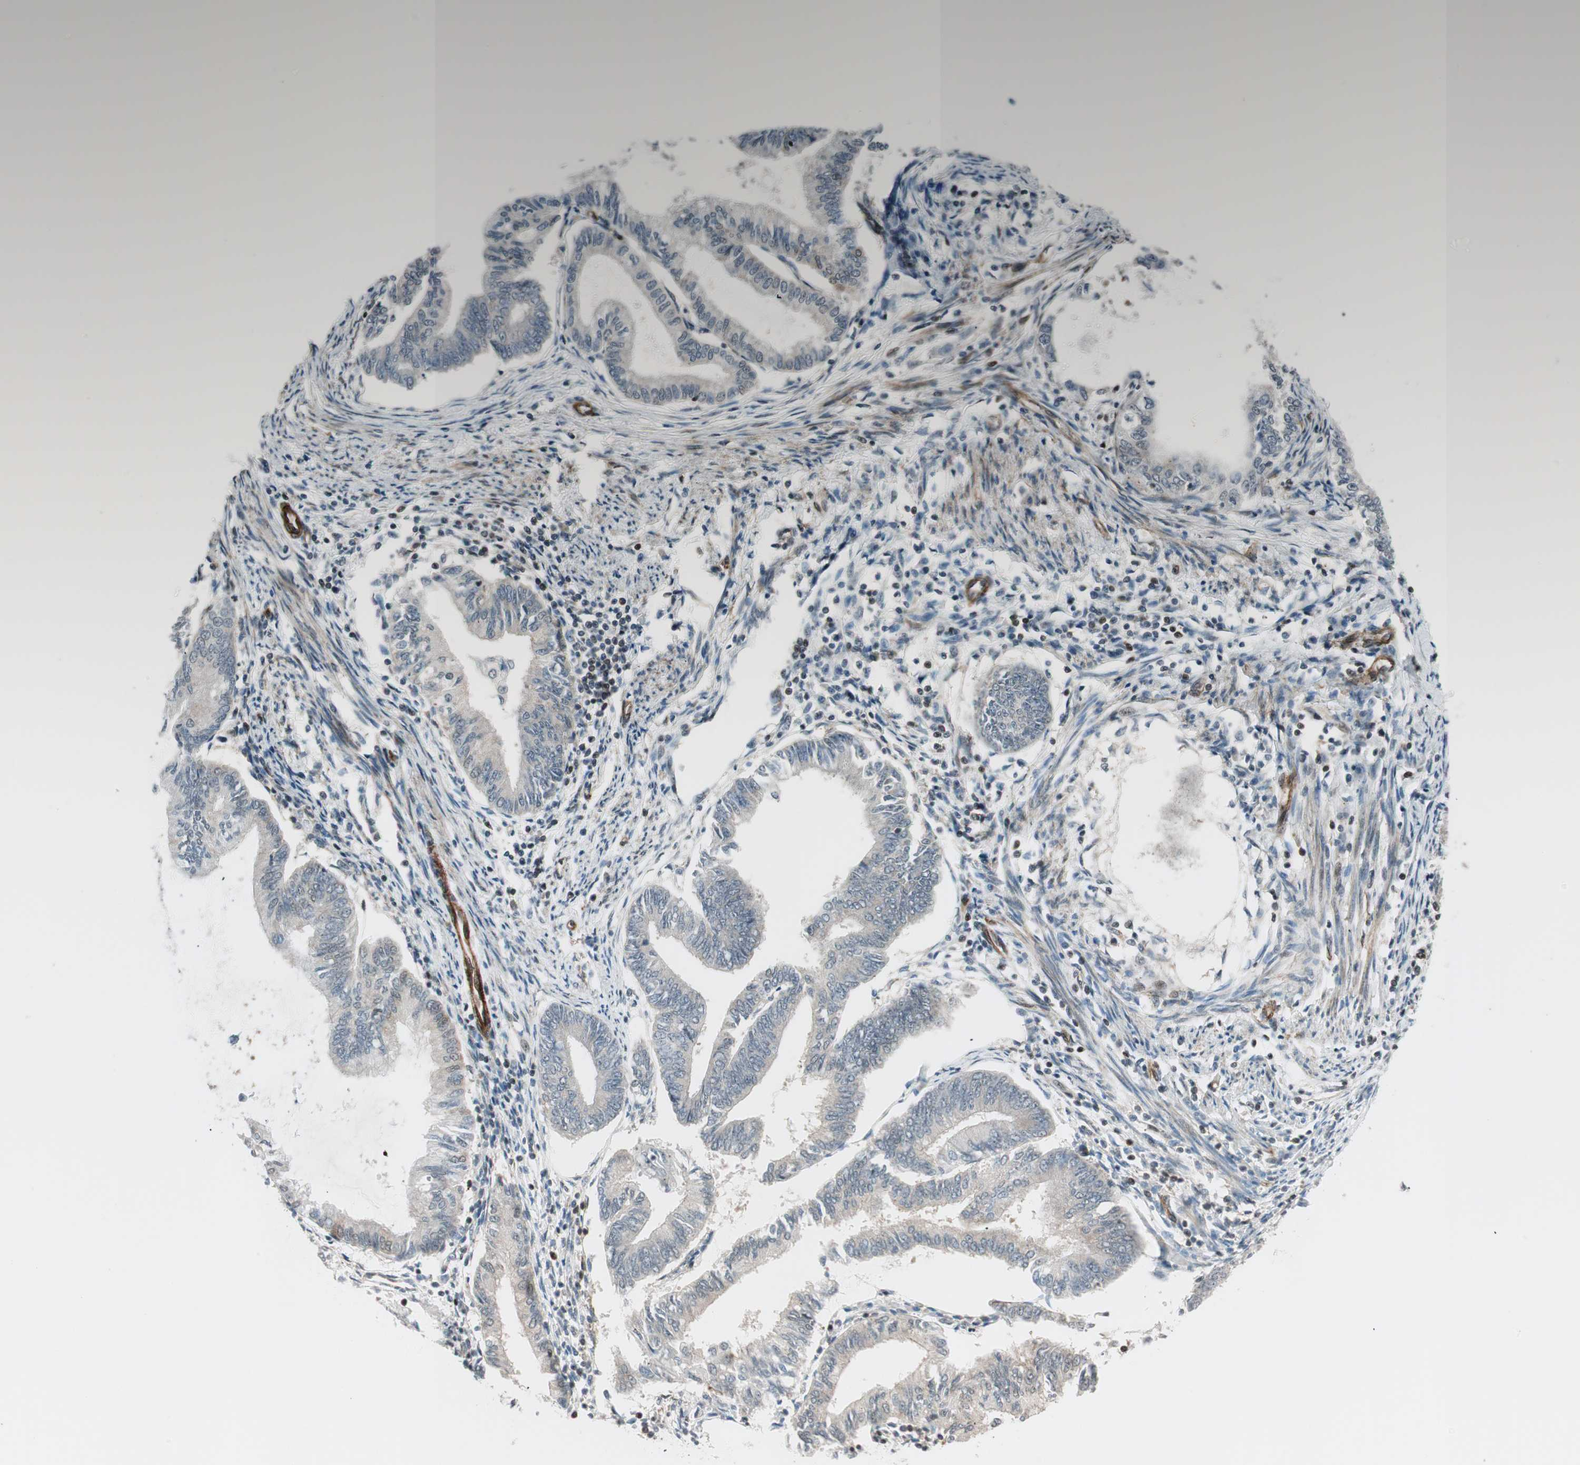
{"staining": {"intensity": "negative", "quantity": "none", "location": "none"}, "tissue": "endometrial cancer", "cell_type": "Tumor cells", "image_type": "cancer", "snomed": [{"axis": "morphology", "description": "Adenocarcinoma, NOS"}, {"axis": "topography", "description": "Endometrium"}], "caption": "Photomicrograph shows no significant protein positivity in tumor cells of endometrial cancer.", "gene": "CDK19", "patient": {"sex": "female", "age": 86}}